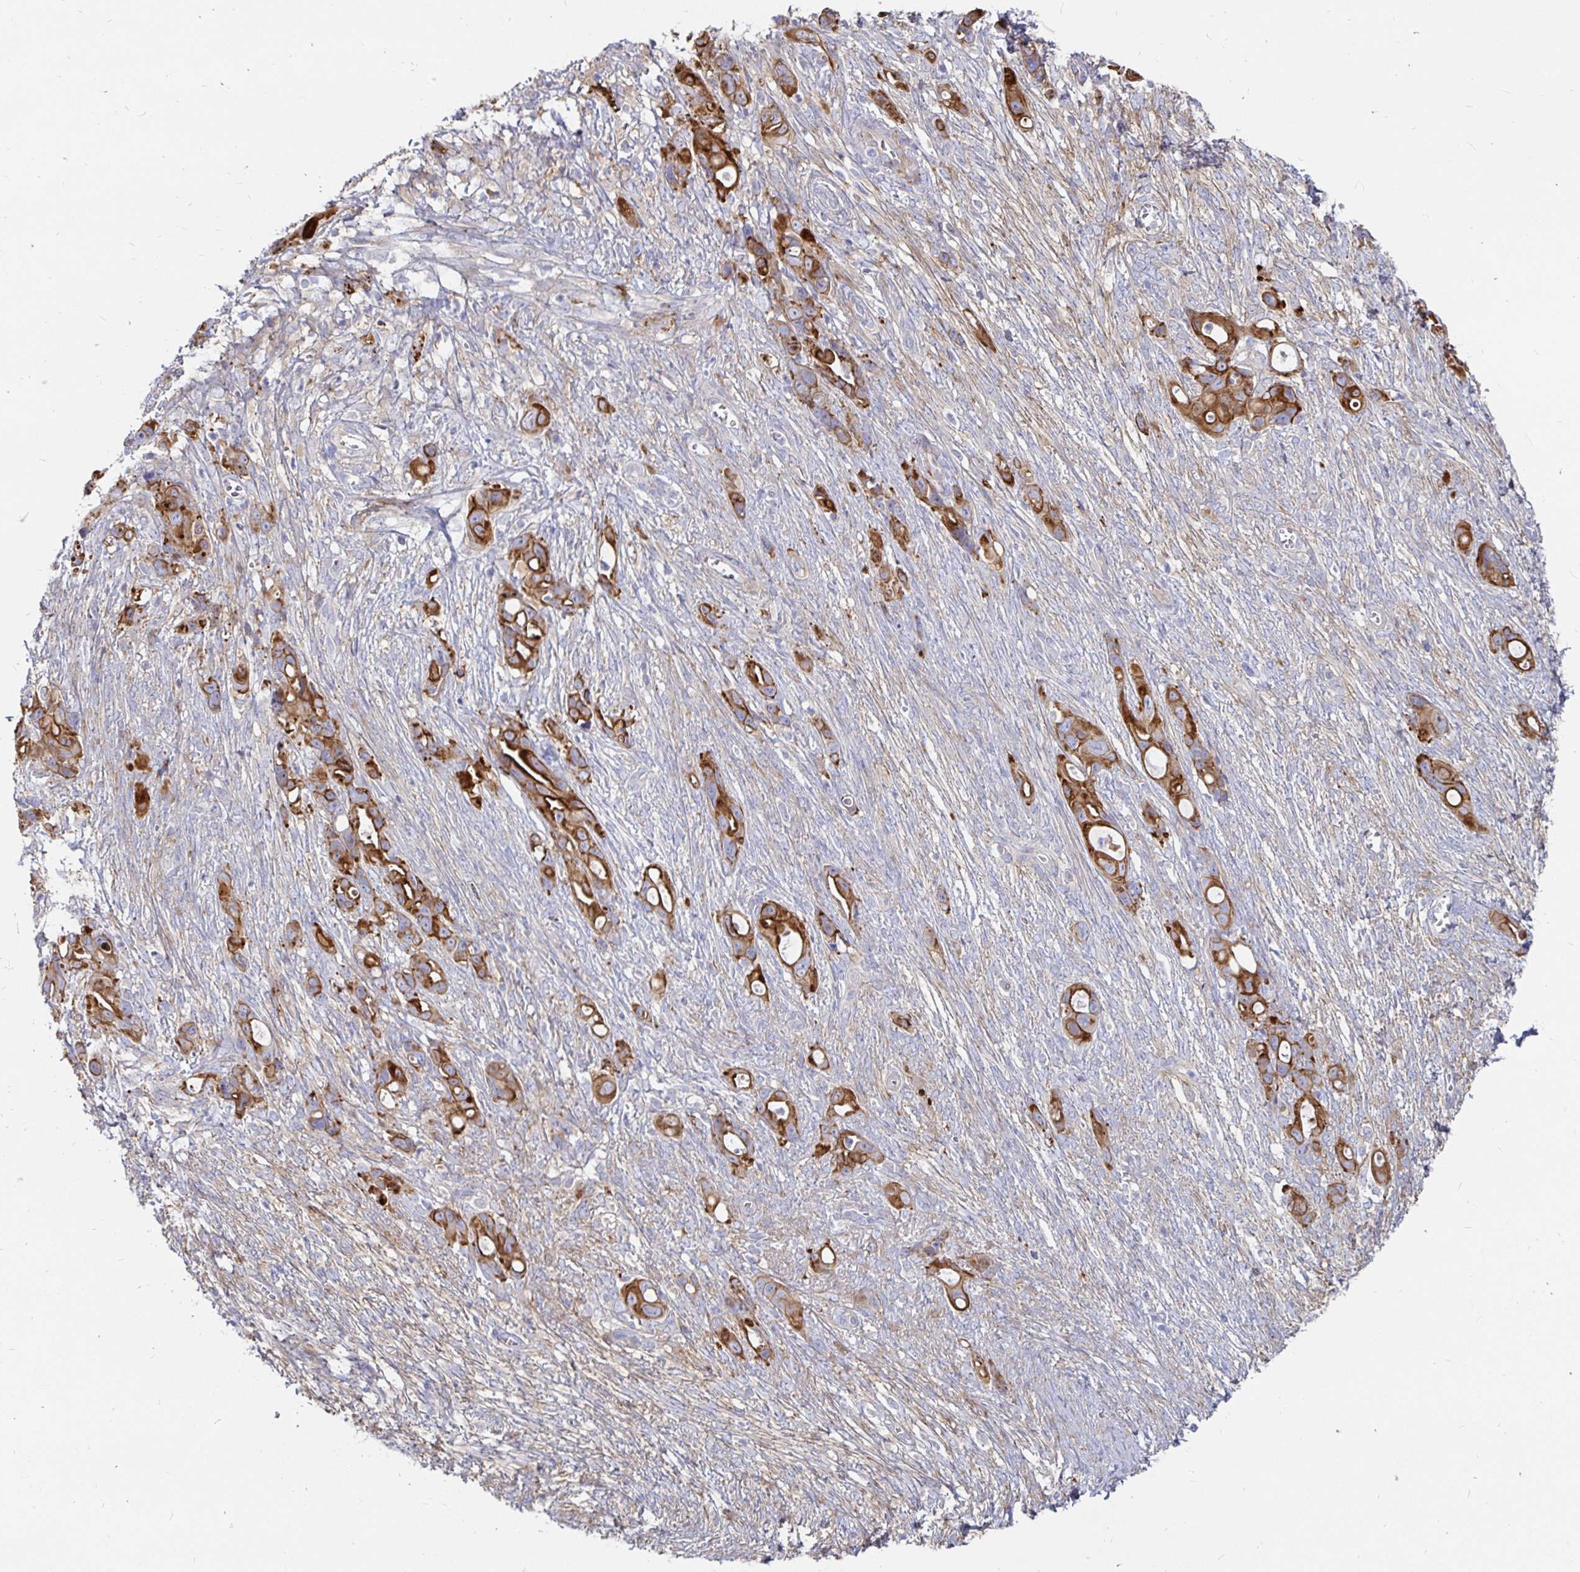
{"staining": {"intensity": "strong", "quantity": ">75%", "location": "cytoplasmic/membranous"}, "tissue": "ovarian cancer", "cell_type": "Tumor cells", "image_type": "cancer", "snomed": [{"axis": "morphology", "description": "Cystadenocarcinoma, mucinous, NOS"}, {"axis": "topography", "description": "Ovary"}], "caption": "Human mucinous cystadenocarcinoma (ovarian) stained with a protein marker reveals strong staining in tumor cells.", "gene": "KCTD19", "patient": {"sex": "female", "age": 70}}